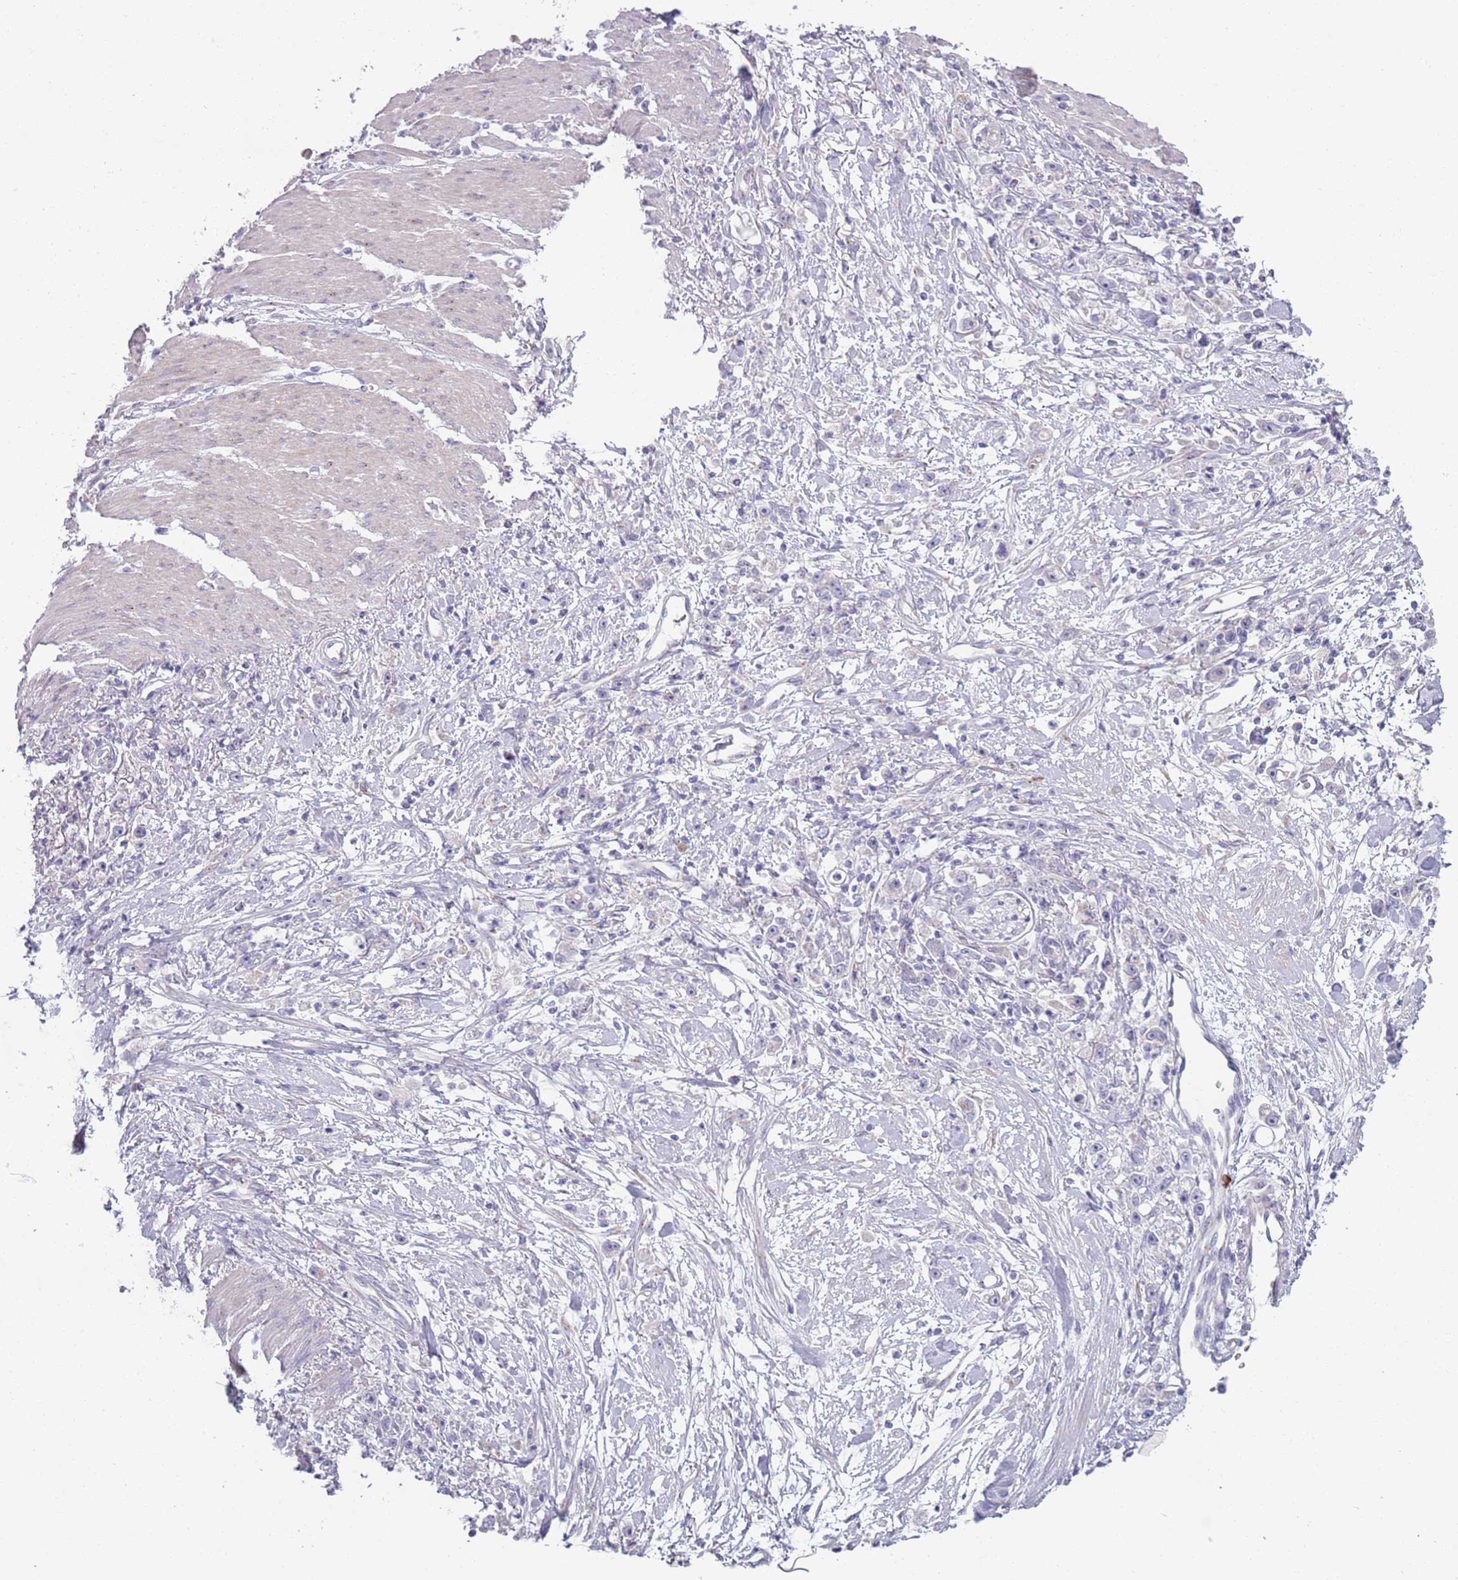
{"staining": {"intensity": "negative", "quantity": "none", "location": "none"}, "tissue": "stomach cancer", "cell_type": "Tumor cells", "image_type": "cancer", "snomed": [{"axis": "morphology", "description": "Adenocarcinoma, NOS"}, {"axis": "topography", "description": "Stomach"}], "caption": "The image shows no significant positivity in tumor cells of stomach cancer.", "gene": "LTB", "patient": {"sex": "female", "age": 59}}